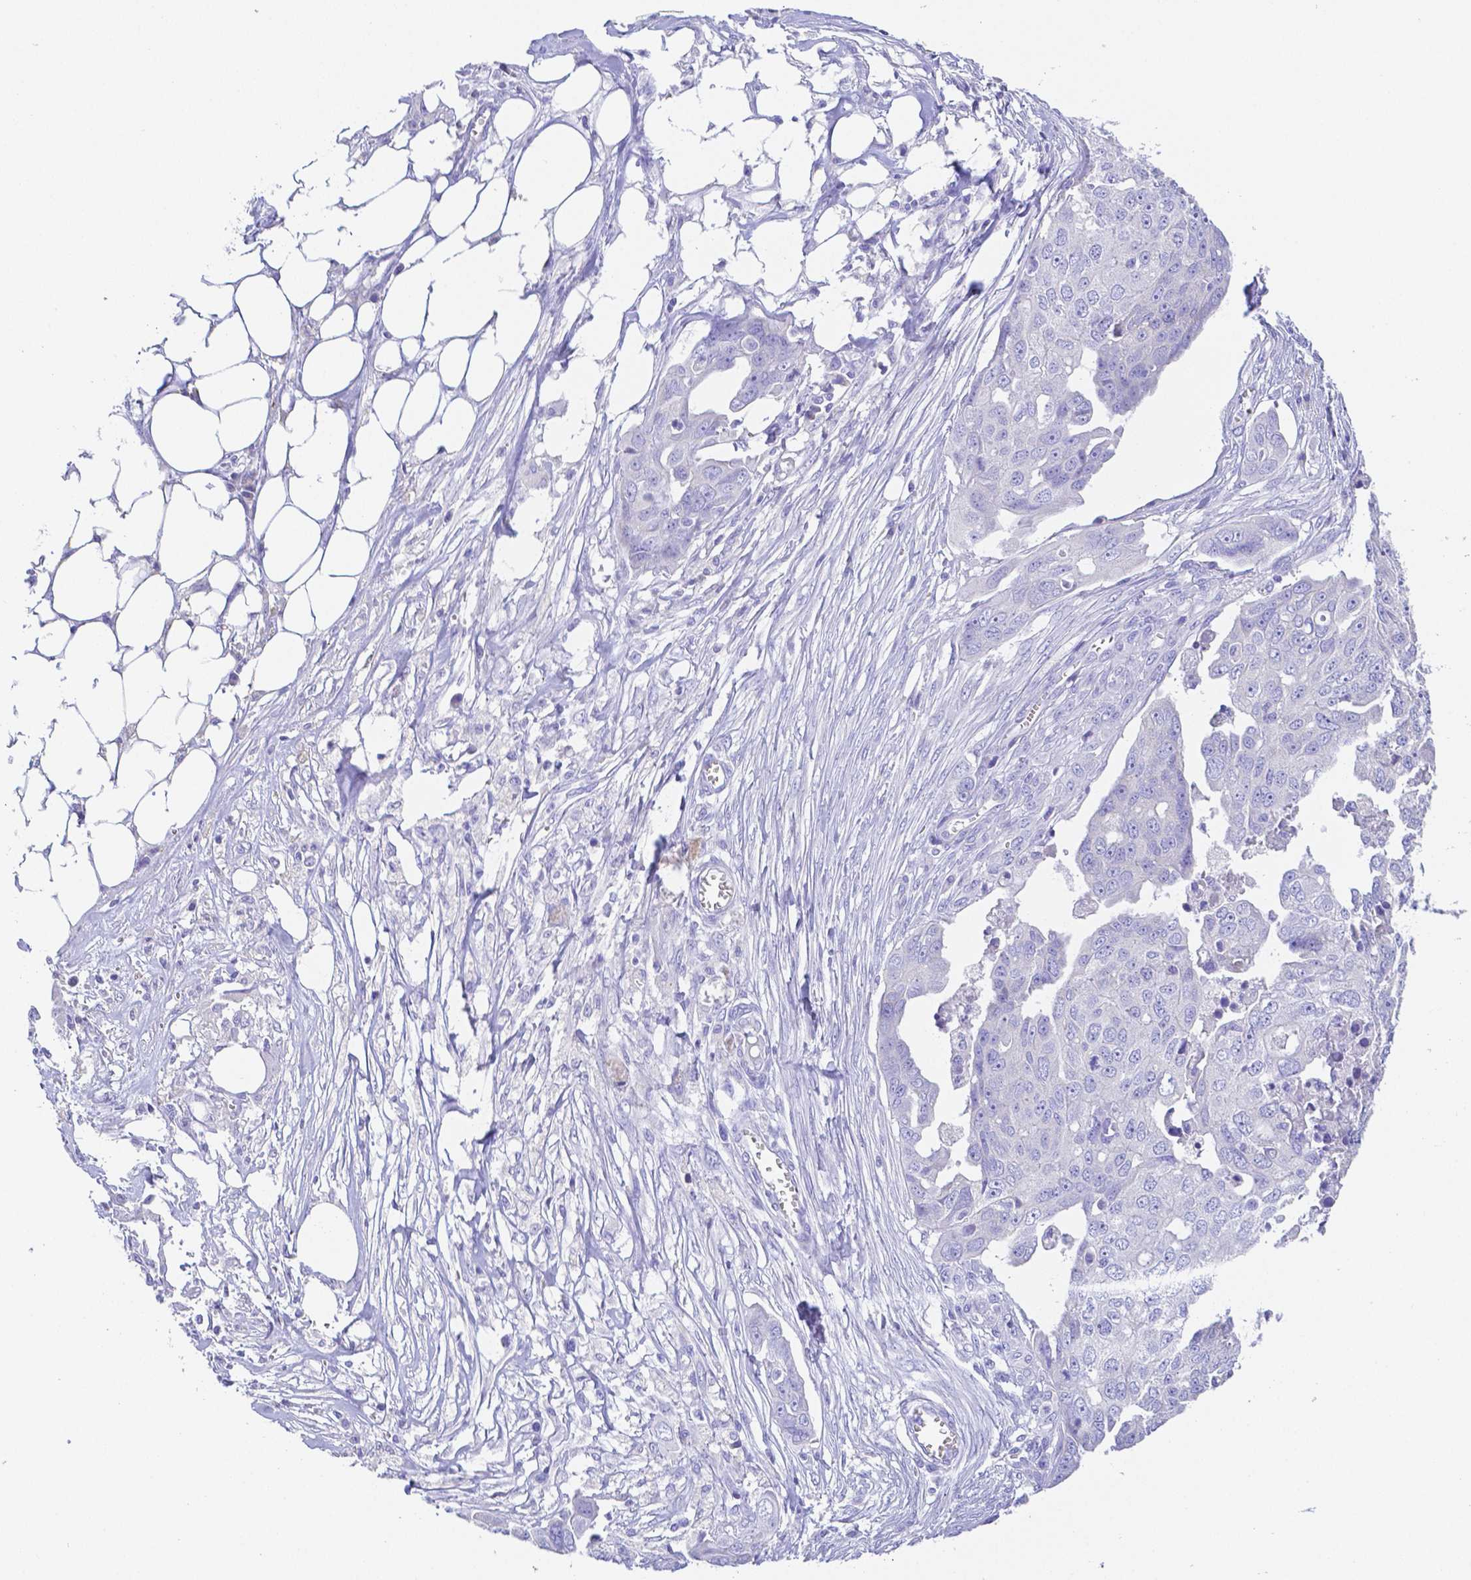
{"staining": {"intensity": "negative", "quantity": "none", "location": "none"}, "tissue": "ovarian cancer", "cell_type": "Tumor cells", "image_type": "cancer", "snomed": [{"axis": "morphology", "description": "Carcinoma, endometroid"}, {"axis": "topography", "description": "Ovary"}], "caption": "There is no significant expression in tumor cells of ovarian cancer.", "gene": "ZG16B", "patient": {"sex": "female", "age": 70}}